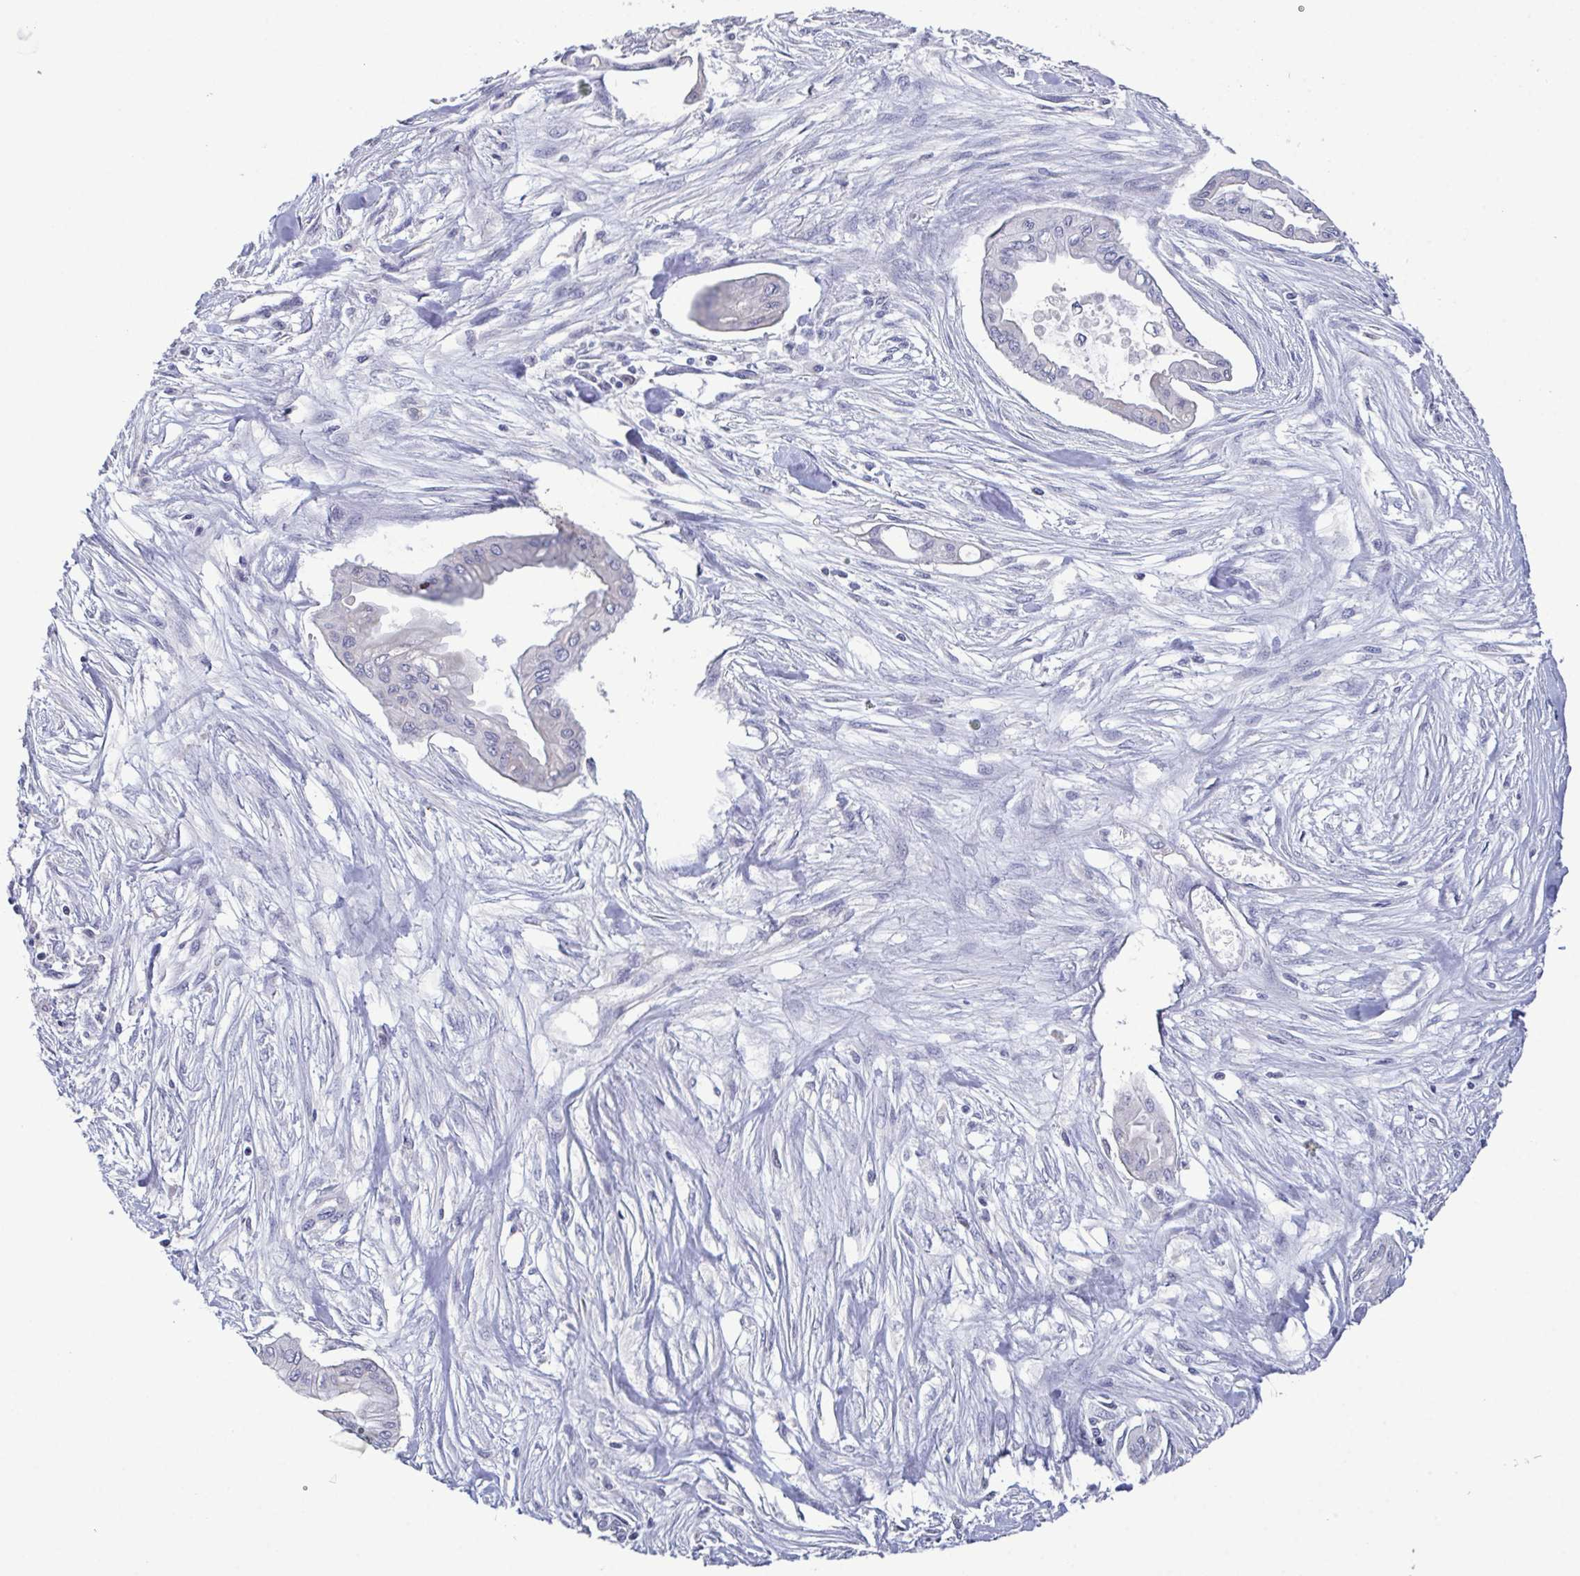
{"staining": {"intensity": "negative", "quantity": "none", "location": "none"}, "tissue": "pancreatic cancer", "cell_type": "Tumor cells", "image_type": "cancer", "snomed": [{"axis": "morphology", "description": "Adenocarcinoma, NOS"}, {"axis": "topography", "description": "Pancreas"}], "caption": "A high-resolution image shows immunohistochemistry staining of pancreatic cancer, which exhibits no significant staining in tumor cells. (DAB immunohistochemistry, high magnification).", "gene": "GLDC", "patient": {"sex": "female", "age": 68}}